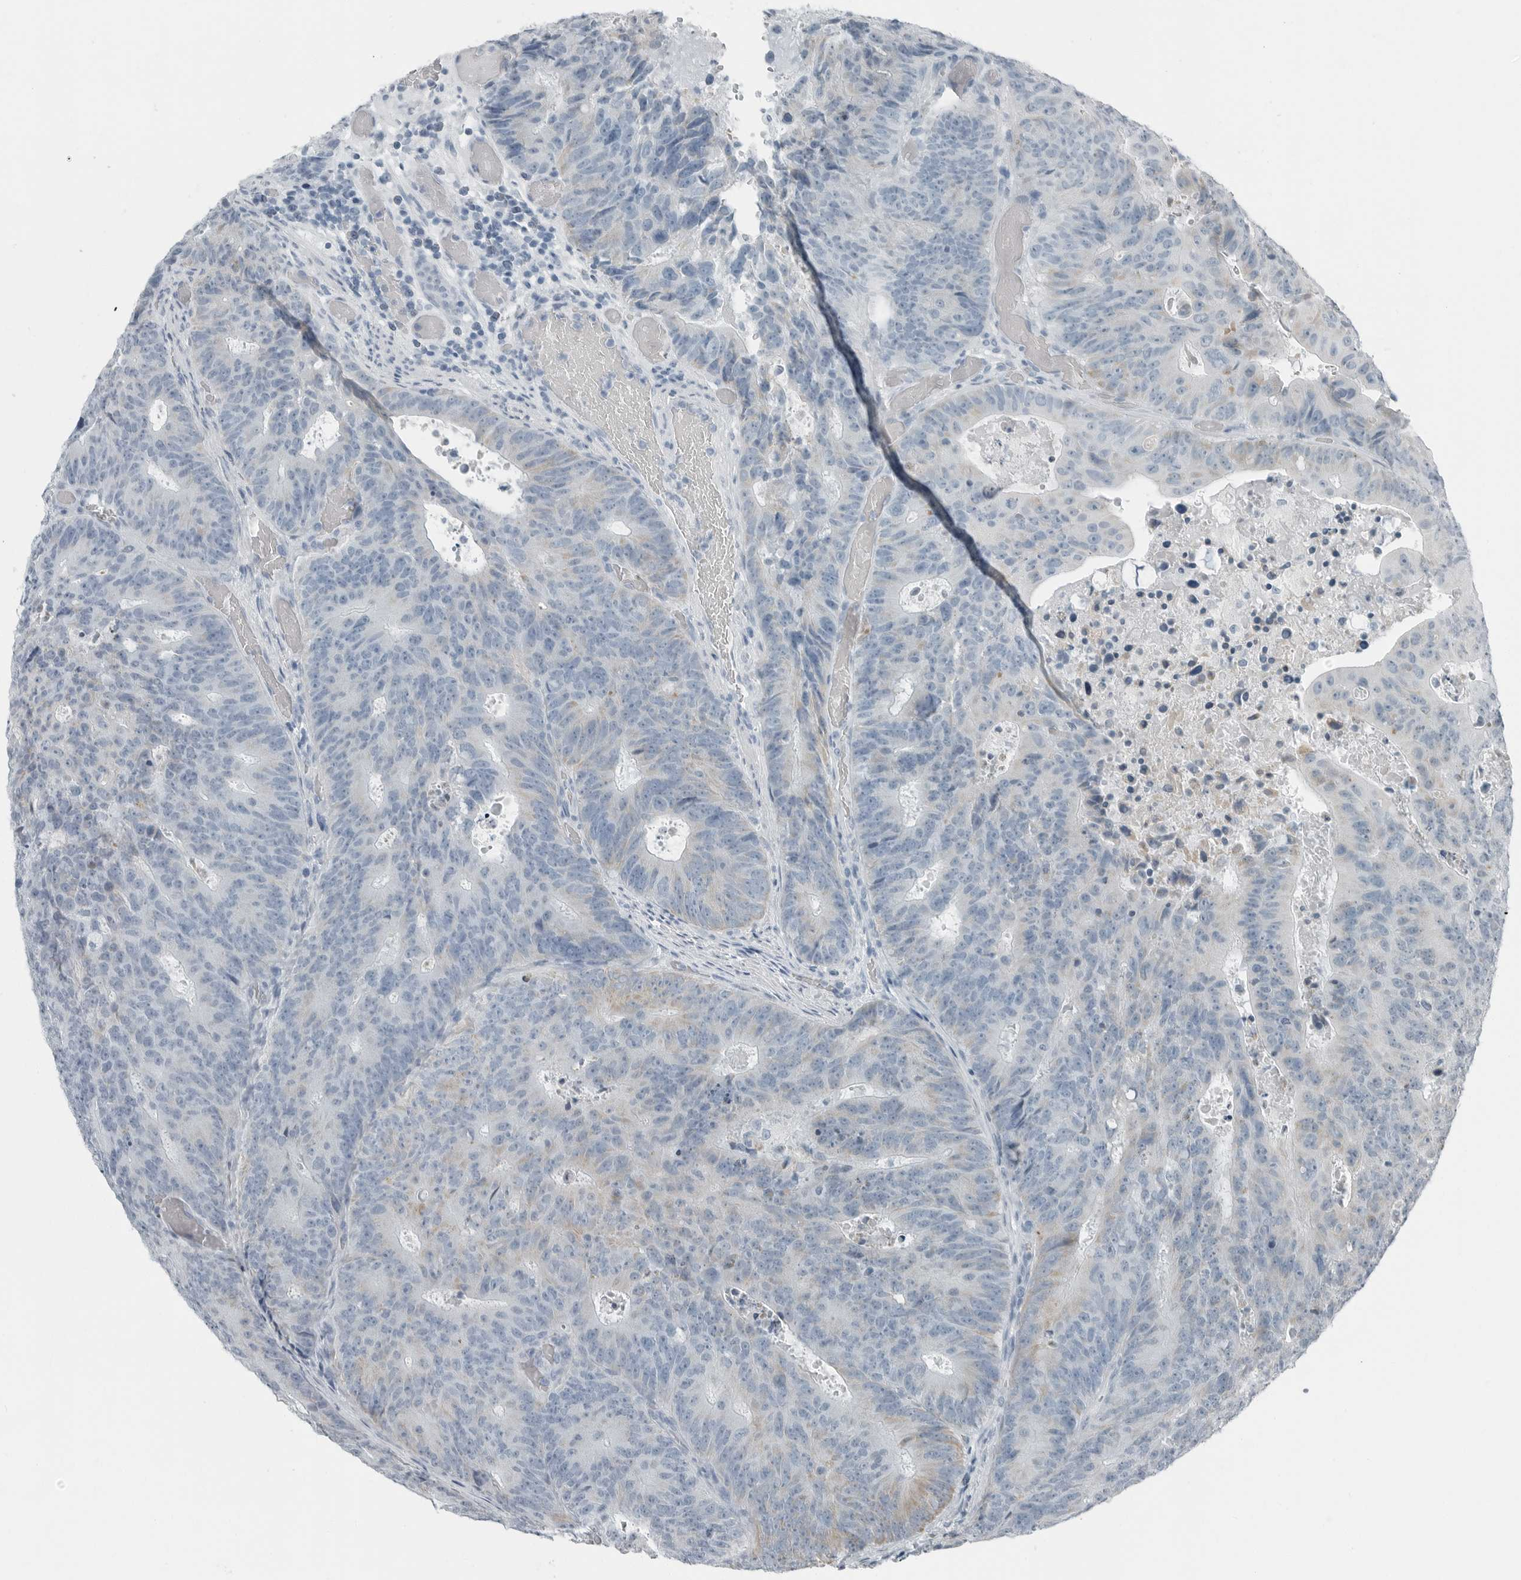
{"staining": {"intensity": "negative", "quantity": "none", "location": "none"}, "tissue": "colorectal cancer", "cell_type": "Tumor cells", "image_type": "cancer", "snomed": [{"axis": "morphology", "description": "Adenocarcinoma, NOS"}, {"axis": "topography", "description": "Colon"}], "caption": "IHC photomicrograph of colorectal adenocarcinoma stained for a protein (brown), which displays no staining in tumor cells.", "gene": "ZPBP2", "patient": {"sex": "male", "age": 87}}